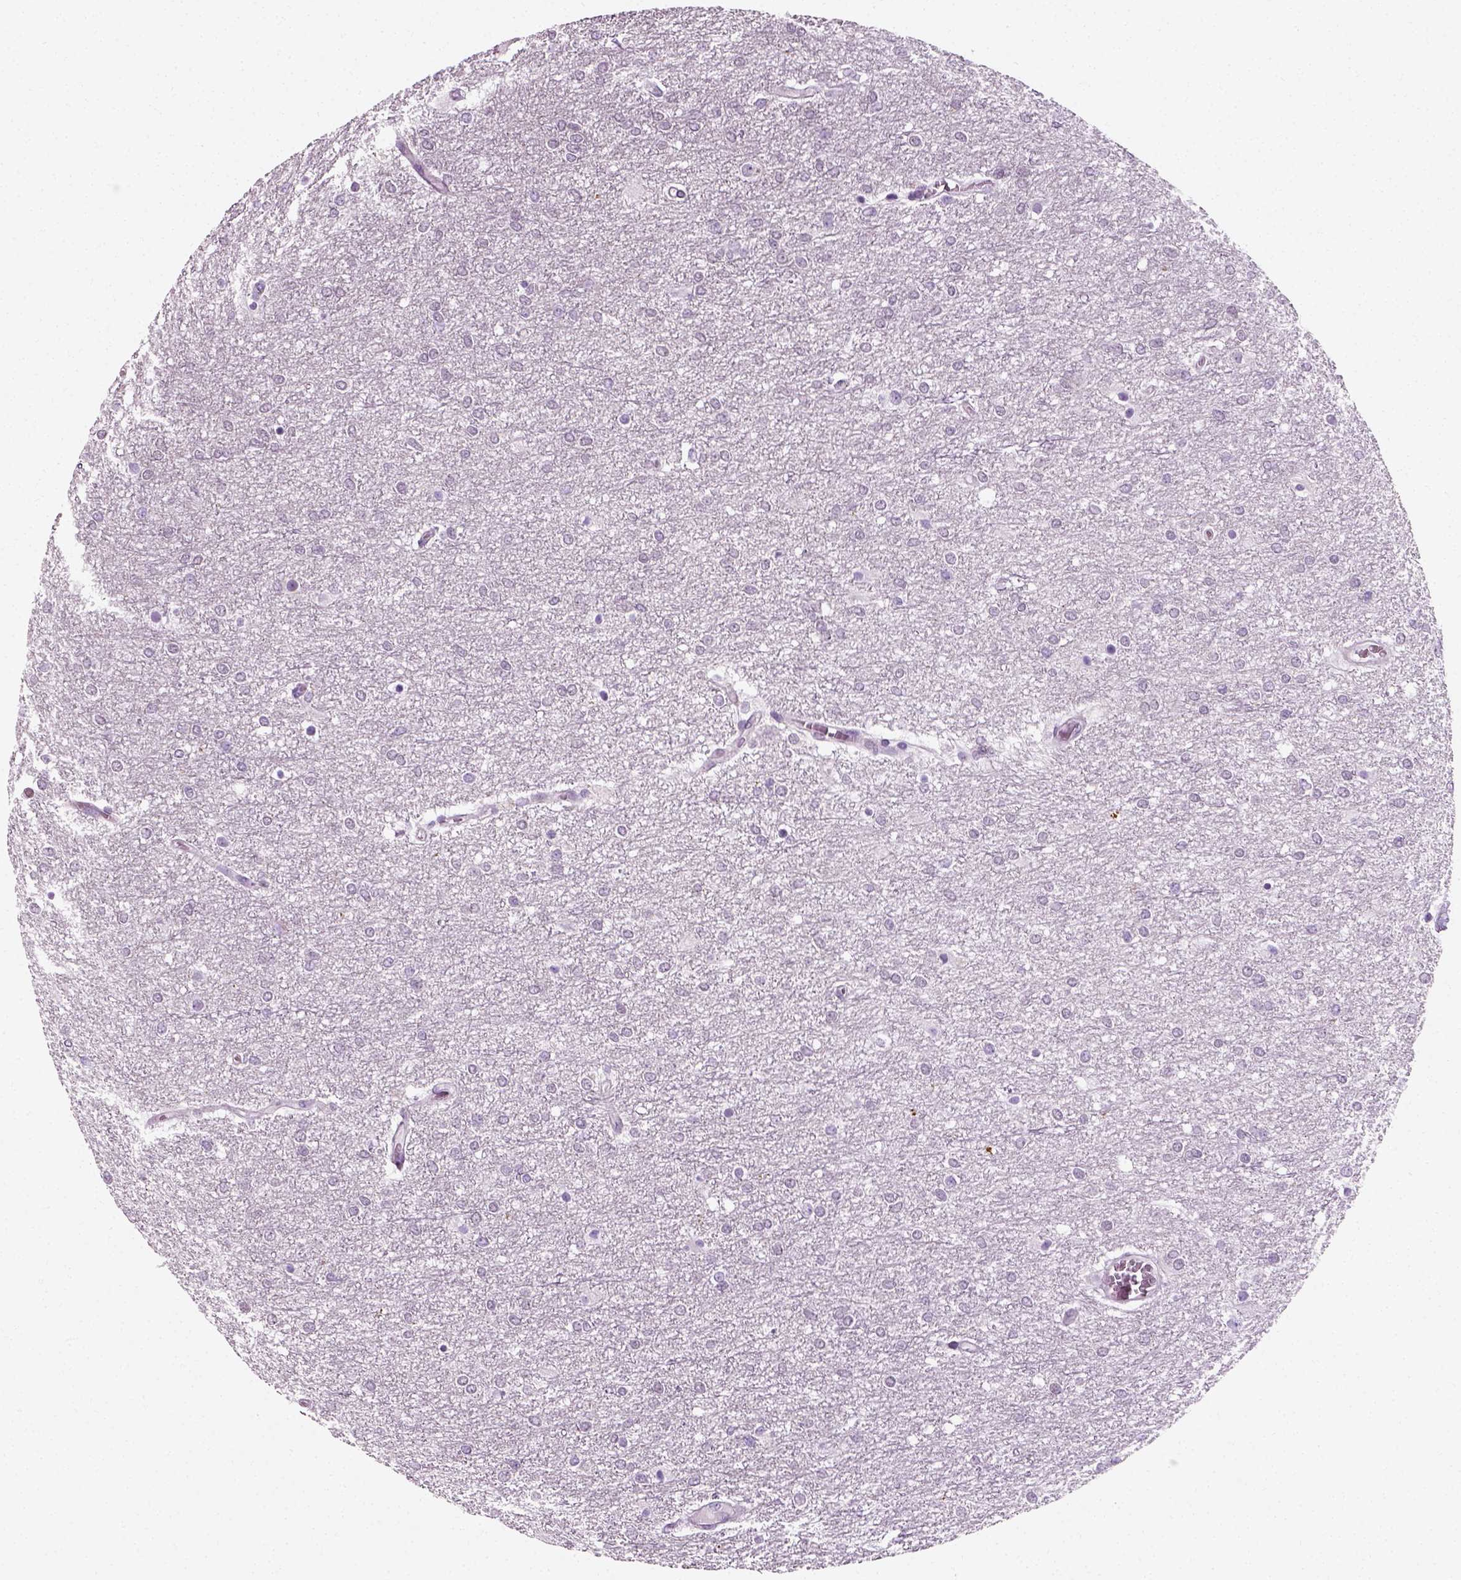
{"staining": {"intensity": "negative", "quantity": "none", "location": "none"}, "tissue": "glioma", "cell_type": "Tumor cells", "image_type": "cancer", "snomed": [{"axis": "morphology", "description": "Glioma, malignant, High grade"}, {"axis": "topography", "description": "Brain"}], "caption": "Tumor cells are negative for brown protein staining in malignant glioma (high-grade).", "gene": "SPATA31E1", "patient": {"sex": "female", "age": 61}}